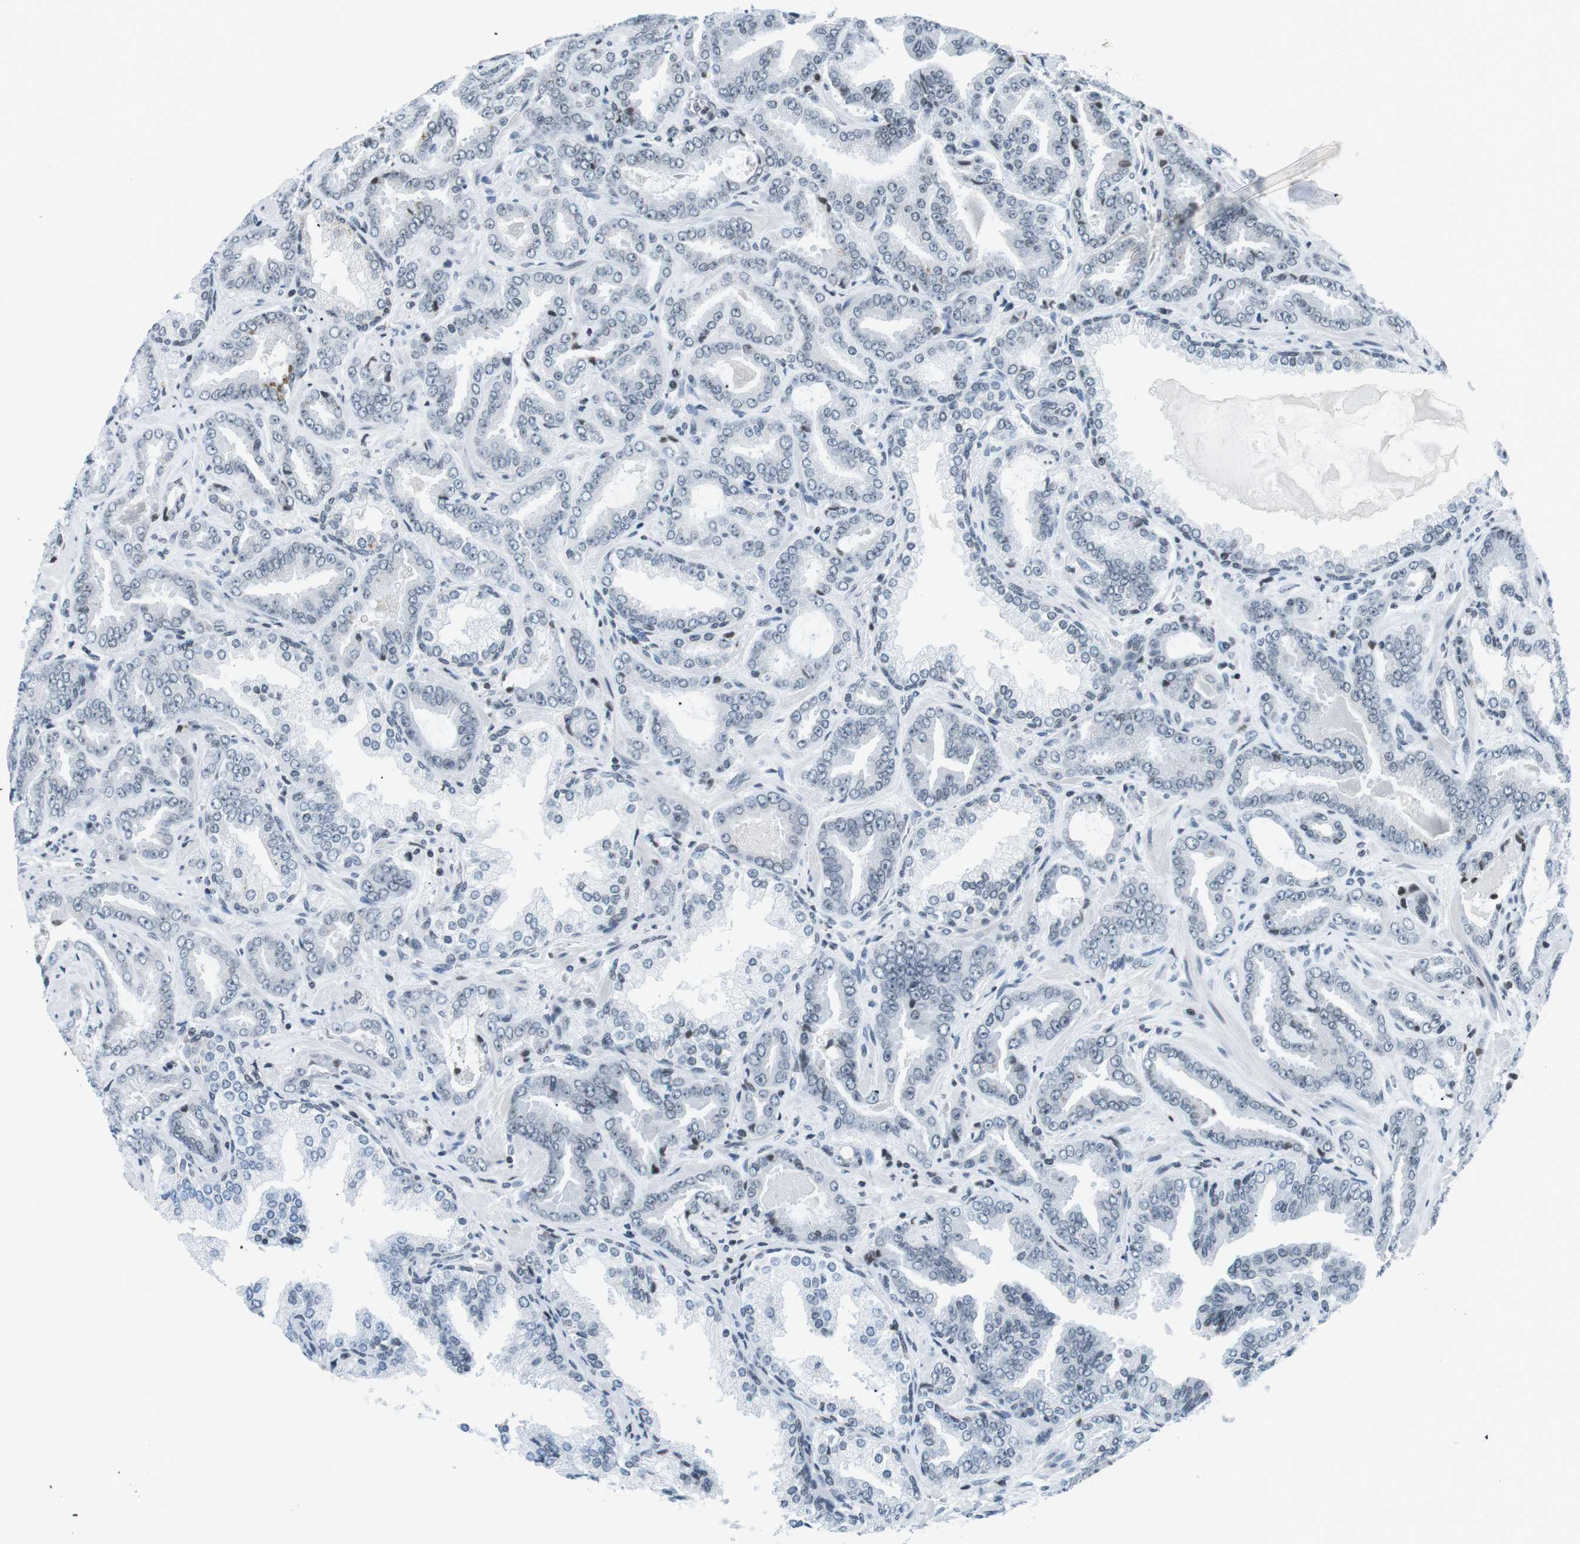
{"staining": {"intensity": "negative", "quantity": "none", "location": "none"}, "tissue": "prostate cancer", "cell_type": "Tumor cells", "image_type": "cancer", "snomed": [{"axis": "morphology", "description": "Adenocarcinoma, Low grade"}, {"axis": "topography", "description": "Prostate"}], "caption": "Tumor cells are negative for brown protein staining in prostate cancer (adenocarcinoma (low-grade)).", "gene": "E2F2", "patient": {"sex": "male", "age": 60}}